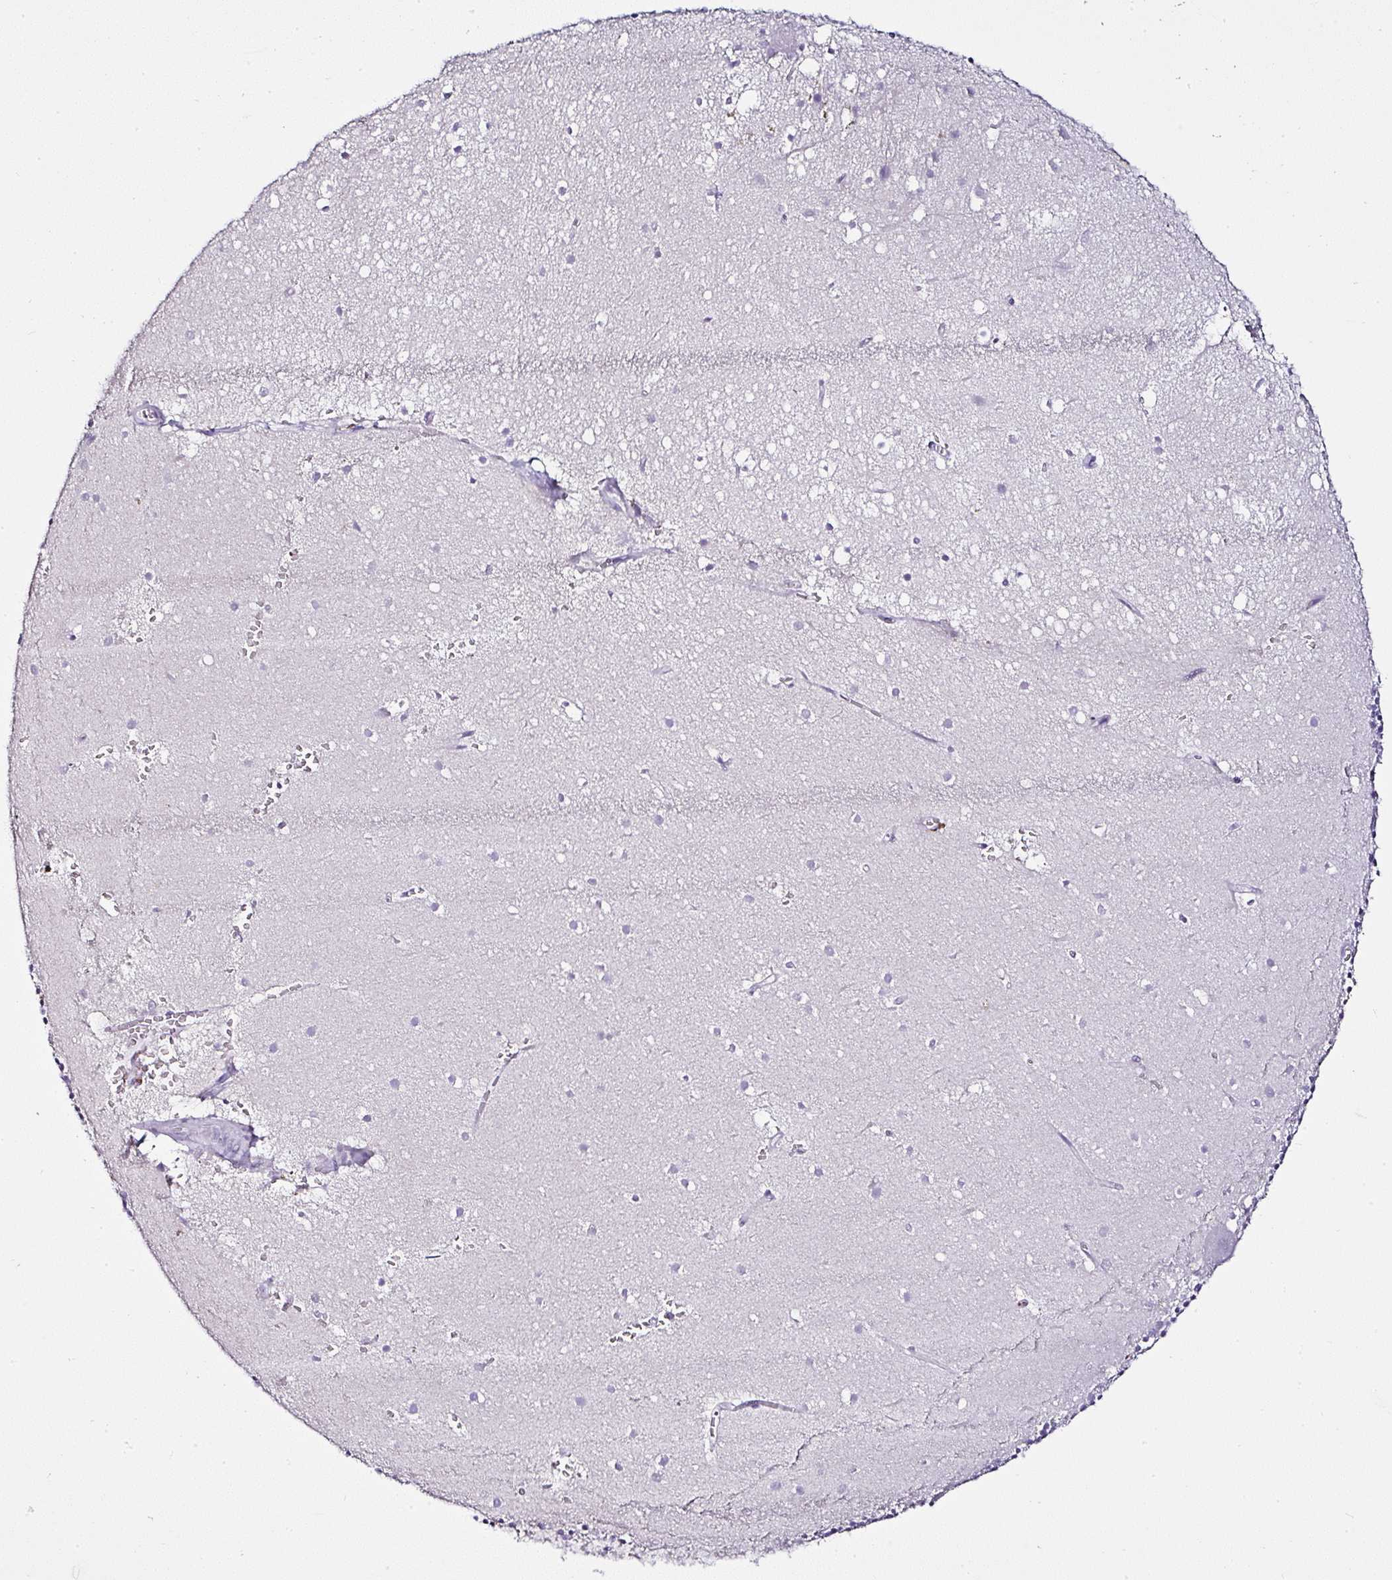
{"staining": {"intensity": "negative", "quantity": "none", "location": "none"}, "tissue": "cerebellum", "cell_type": "Cells in granular layer", "image_type": "normal", "snomed": [{"axis": "morphology", "description": "Normal tissue, NOS"}, {"axis": "topography", "description": "Cerebellum"}], "caption": "Cells in granular layer are negative for brown protein staining in unremarkable cerebellum. (Stains: DAB immunohistochemistry with hematoxylin counter stain, Microscopy: brightfield microscopy at high magnification).", "gene": "SERPINB3", "patient": {"sex": "male", "age": 54}}